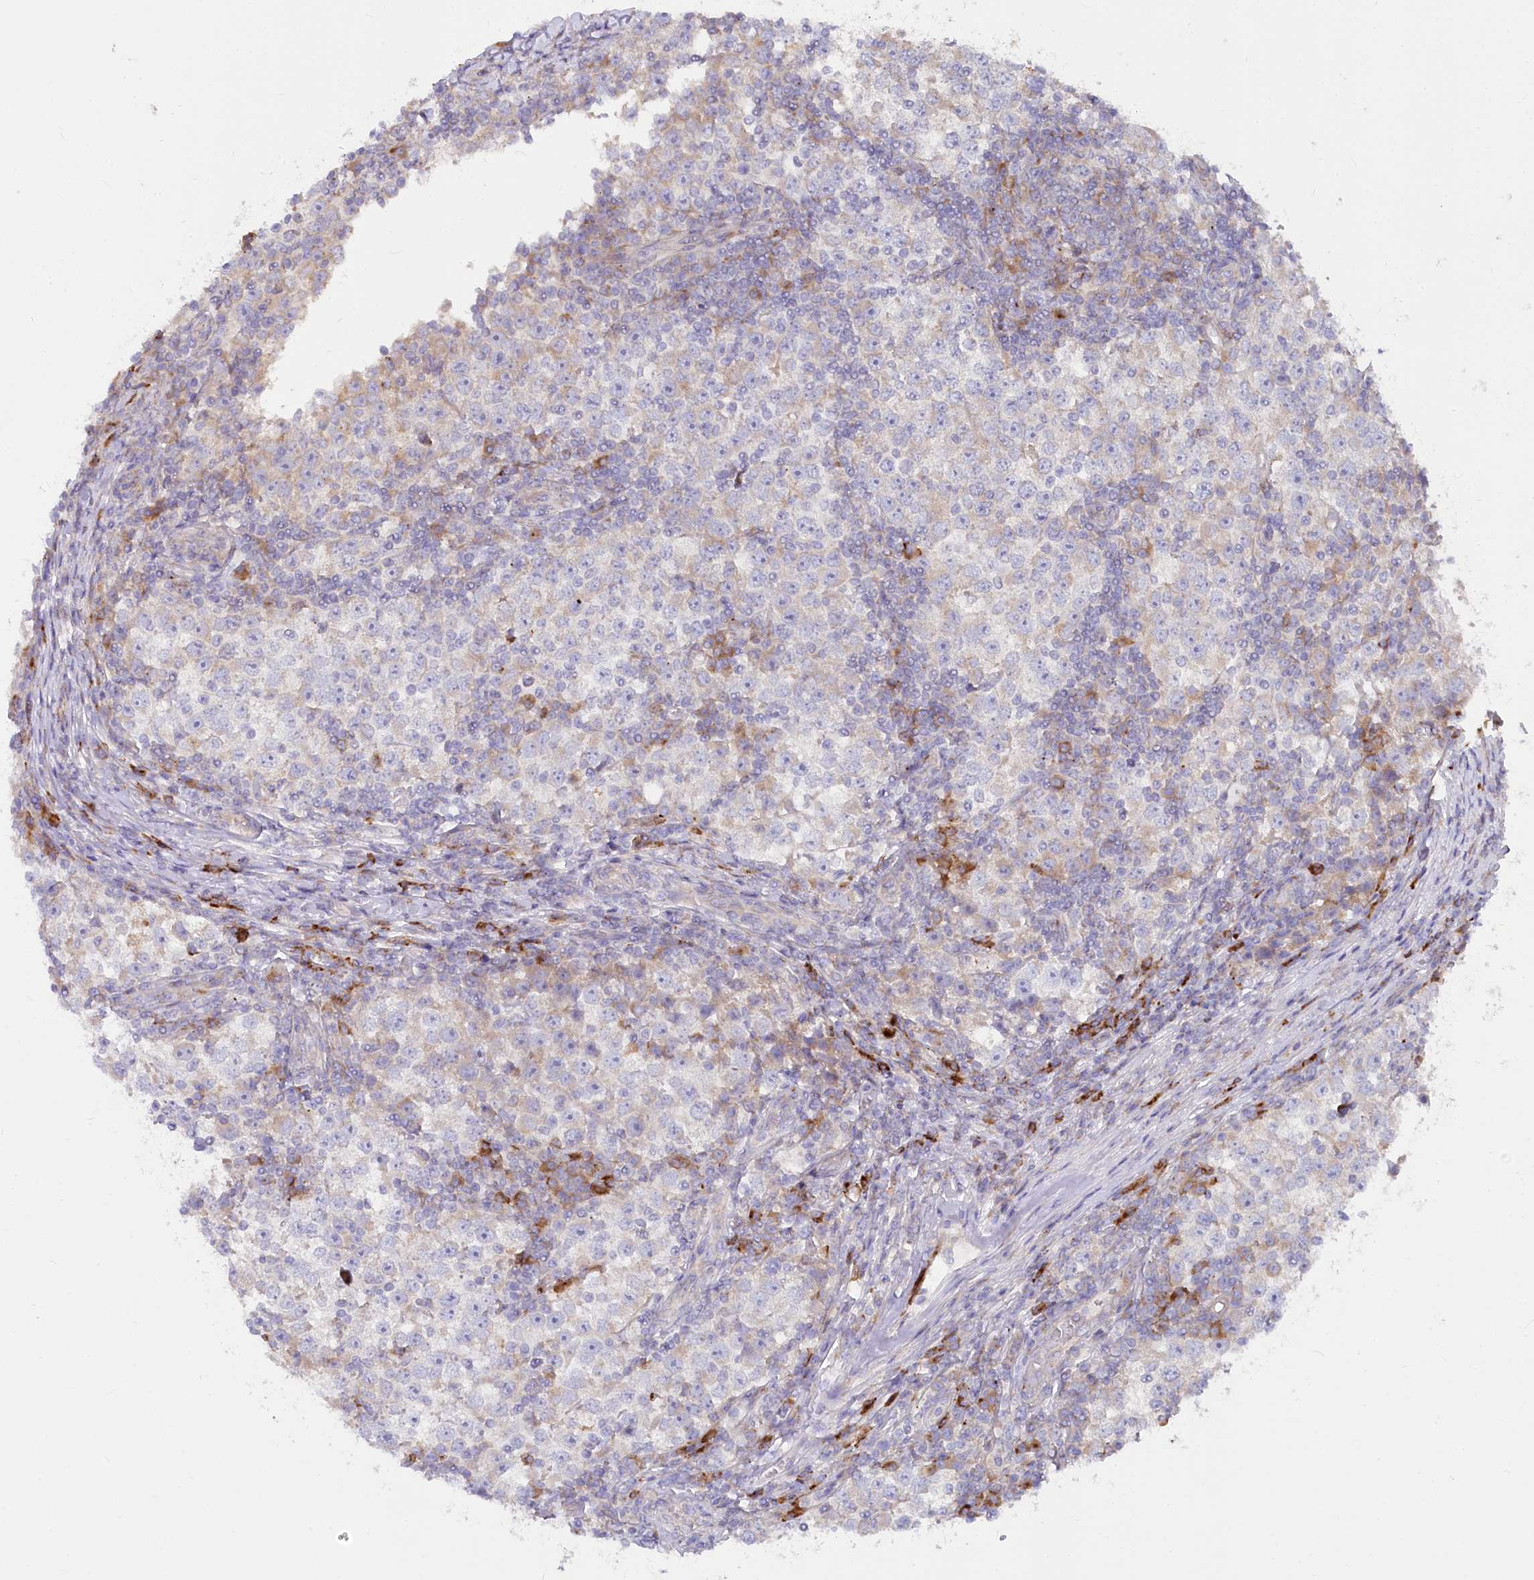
{"staining": {"intensity": "negative", "quantity": "none", "location": "none"}, "tissue": "testis cancer", "cell_type": "Tumor cells", "image_type": "cancer", "snomed": [{"axis": "morphology", "description": "Seminoma, NOS"}, {"axis": "topography", "description": "Testis"}], "caption": "Immunohistochemistry (IHC) of testis cancer shows no positivity in tumor cells. The staining is performed using DAB (3,3'-diaminobenzidine) brown chromogen with nuclei counter-stained in using hematoxylin.", "gene": "POGLUT1", "patient": {"sex": "male", "age": 65}}